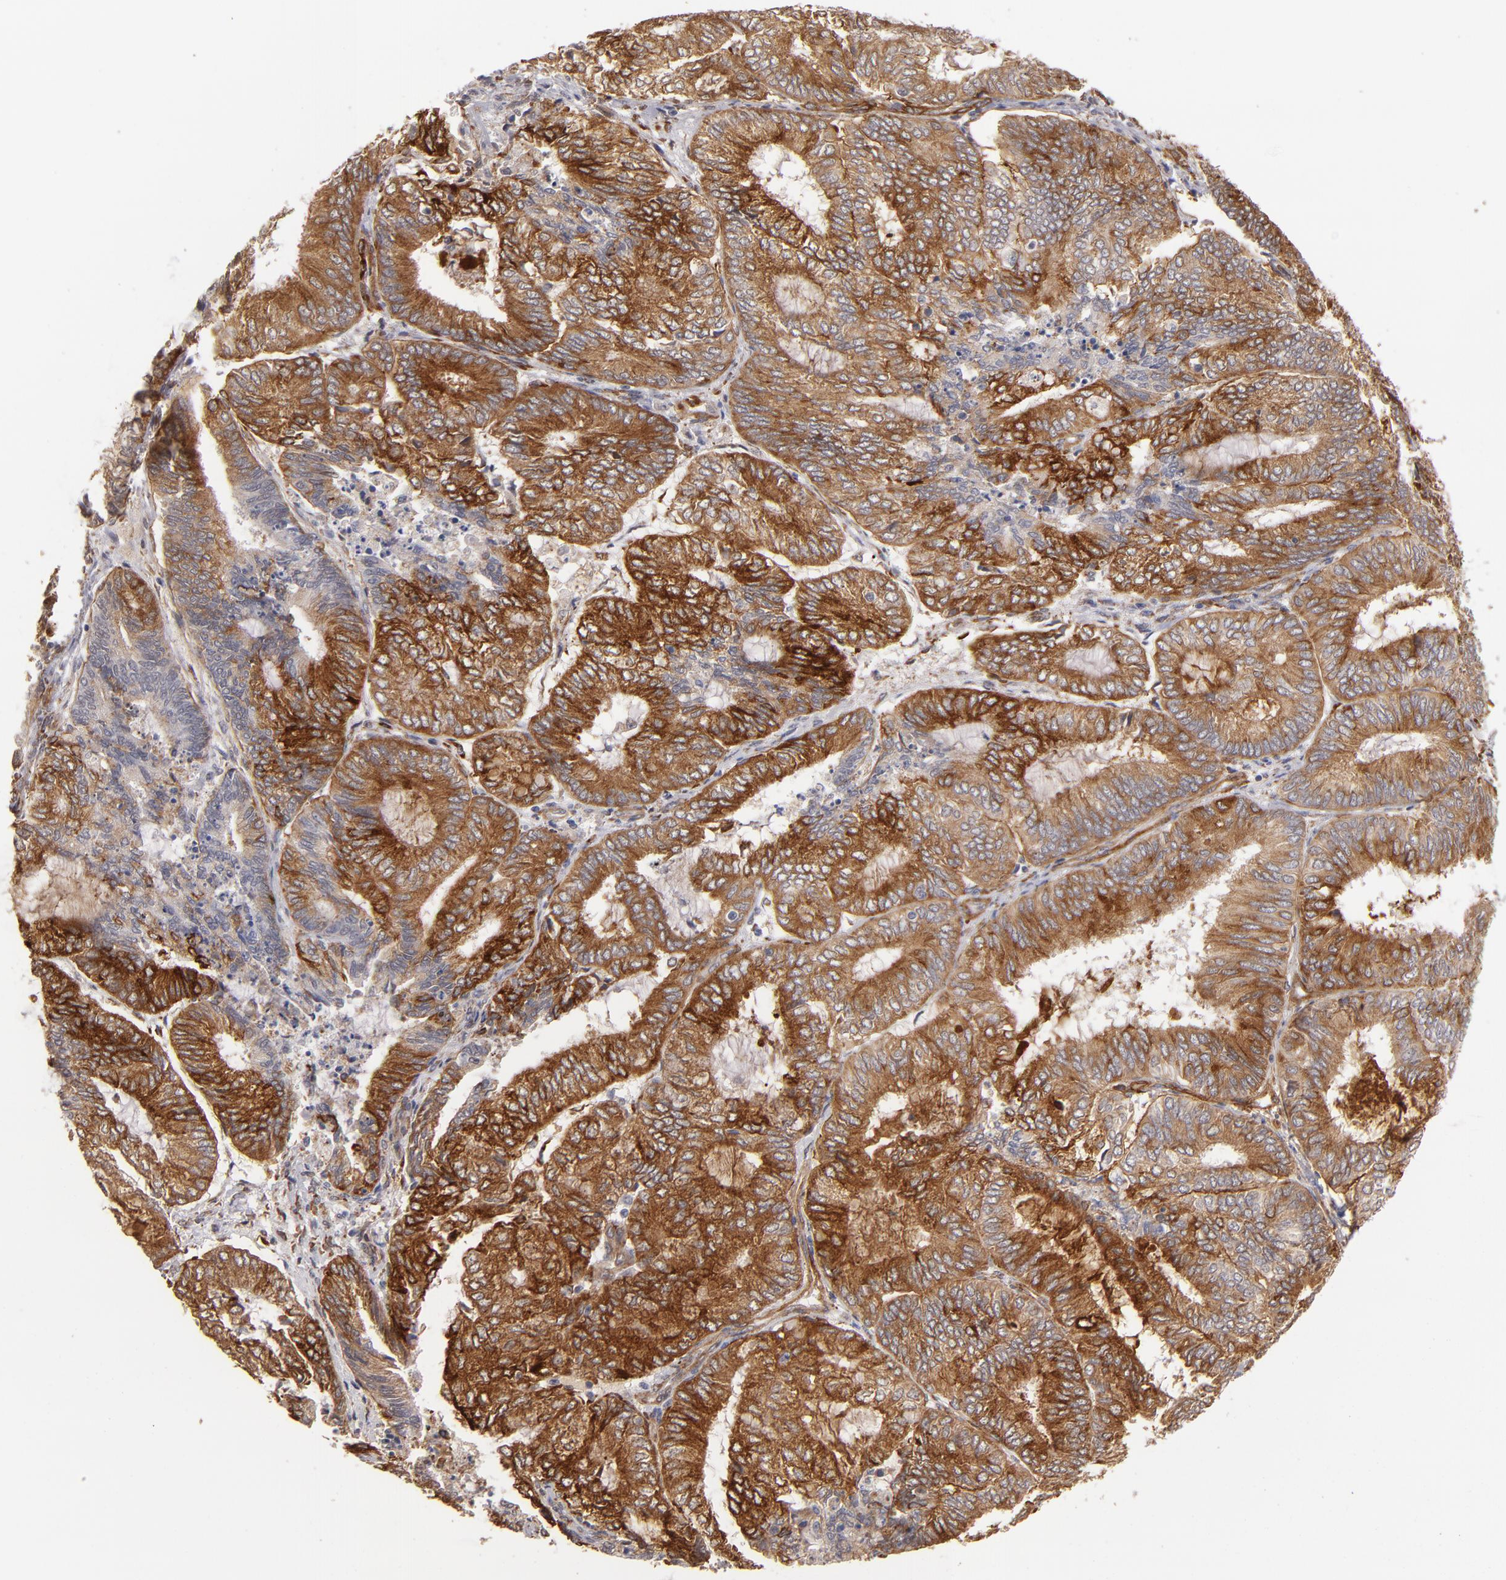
{"staining": {"intensity": "moderate", "quantity": ">75%", "location": "cytoplasmic/membranous"}, "tissue": "endometrial cancer", "cell_type": "Tumor cells", "image_type": "cancer", "snomed": [{"axis": "morphology", "description": "Adenocarcinoma, NOS"}, {"axis": "topography", "description": "Endometrium"}], "caption": "Immunohistochemistry (IHC) (DAB) staining of human endometrial adenocarcinoma demonstrates moderate cytoplasmic/membranous protein expression in about >75% of tumor cells.", "gene": "LAMC1", "patient": {"sex": "female", "age": 59}}